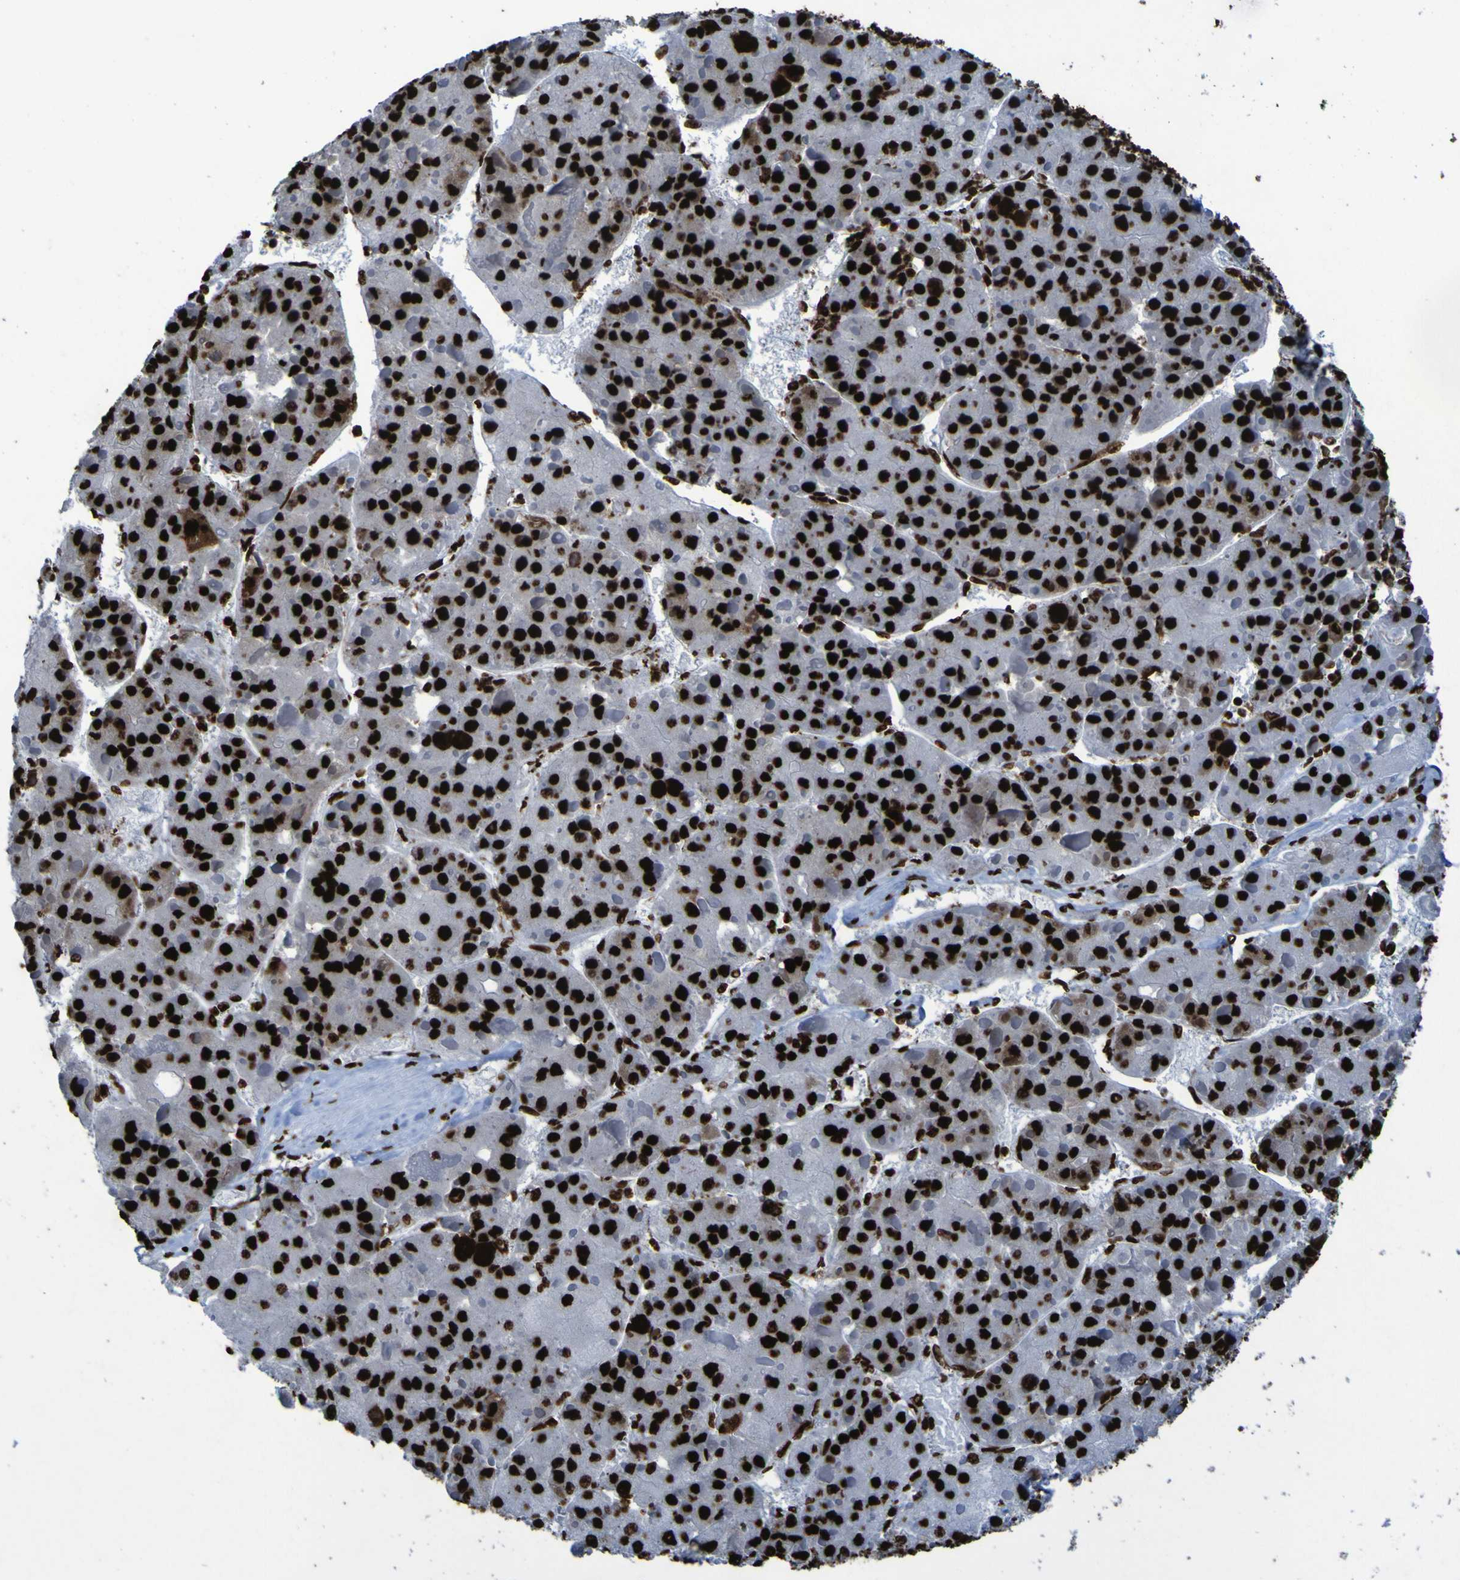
{"staining": {"intensity": "strong", "quantity": ">75%", "location": "cytoplasmic/membranous,nuclear"}, "tissue": "liver cancer", "cell_type": "Tumor cells", "image_type": "cancer", "snomed": [{"axis": "morphology", "description": "Carcinoma, Hepatocellular, NOS"}, {"axis": "topography", "description": "Liver"}], "caption": "IHC of liver hepatocellular carcinoma demonstrates high levels of strong cytoplasmic/membranous and nuclear staining in approximately >75% of tumor cells.", "gene": "NPM1", "patient": {"sex": "female", "age": 73}}